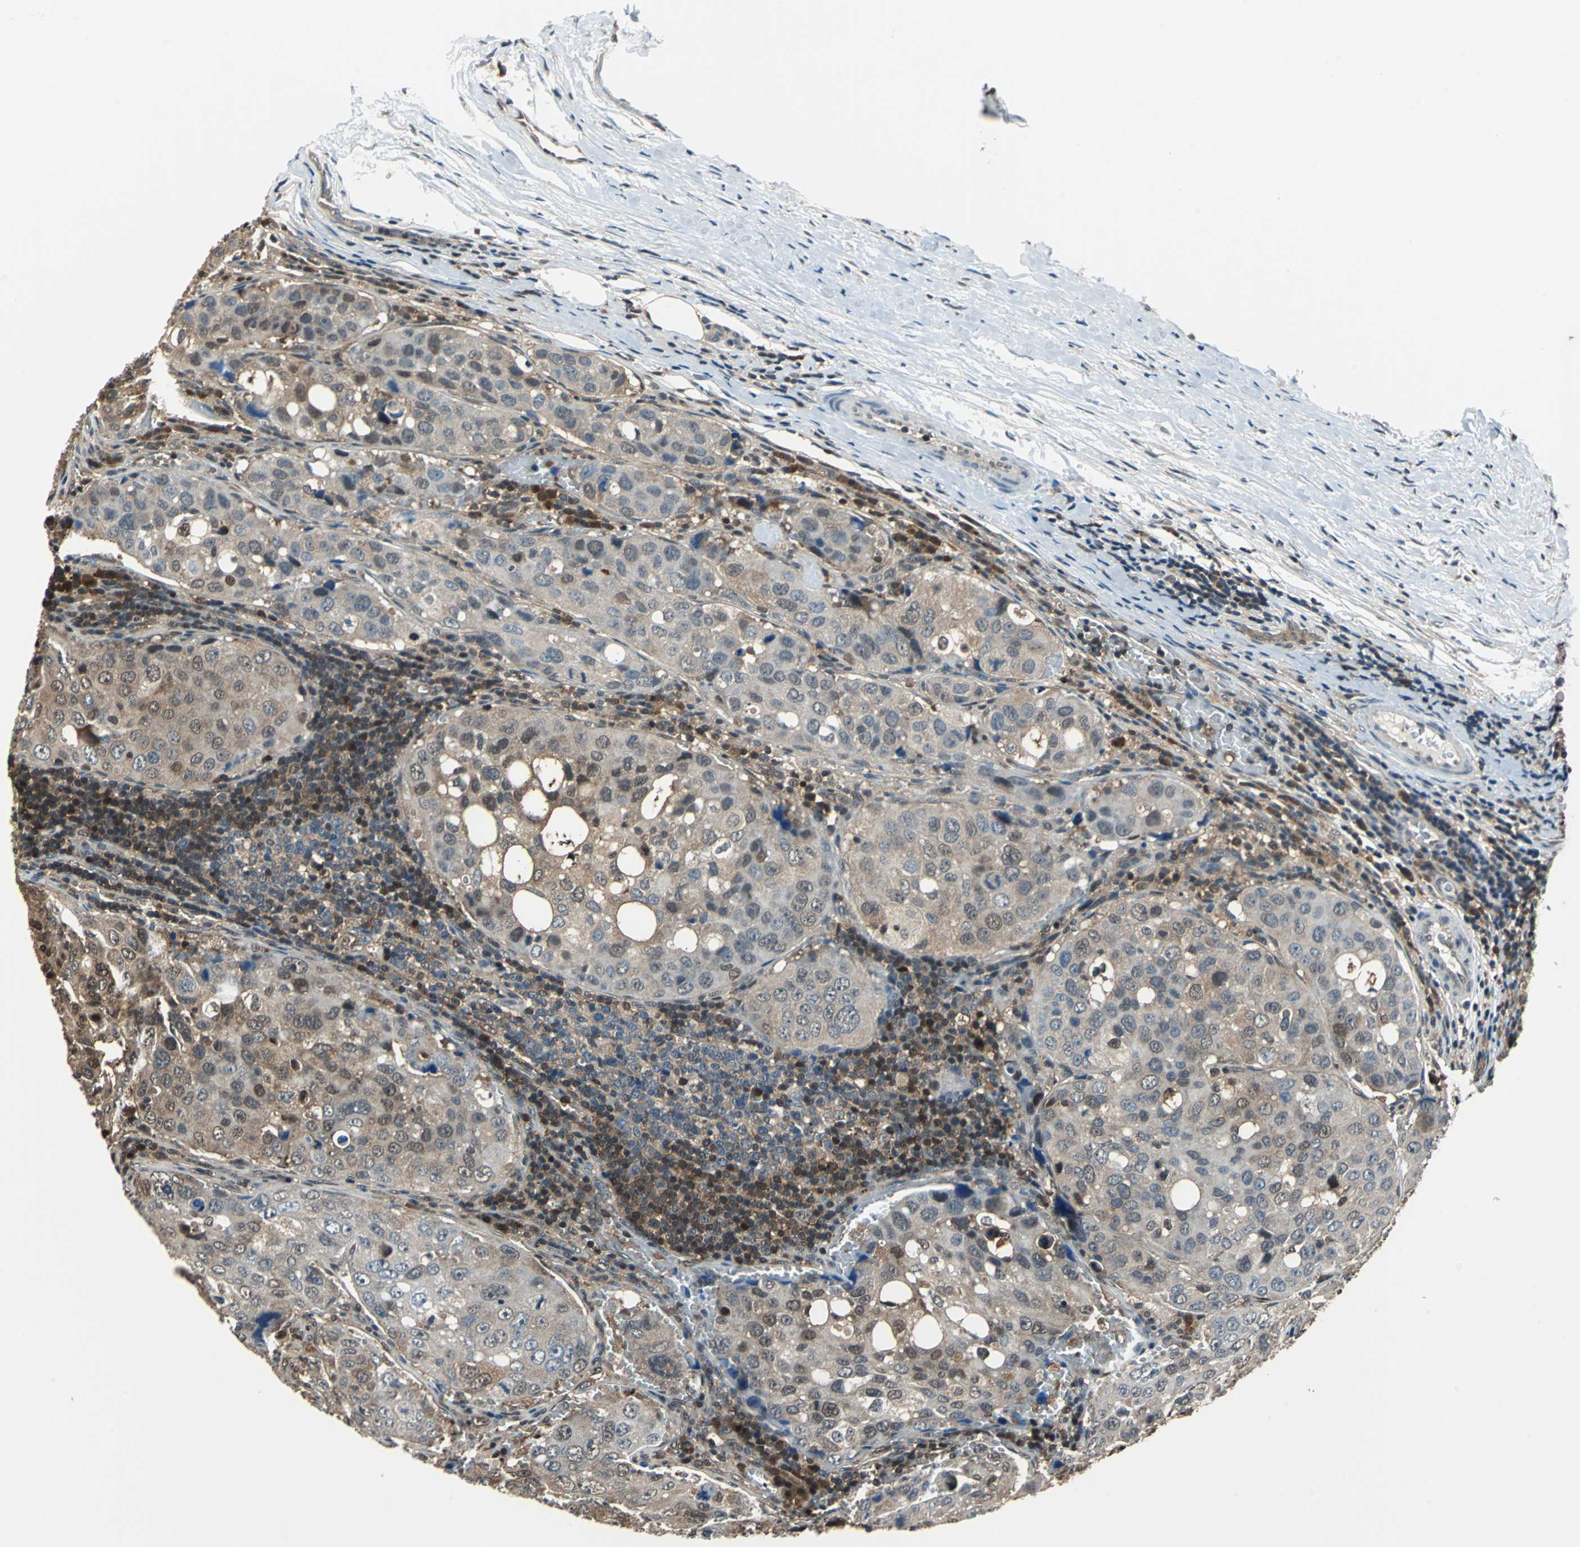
{"staining": {"intensity": "moderate", "quantity": ">75%", "location": "cytoplasmic/membranous"}, "tissue": "urothelial cancer", "cell_type": "Tumor cells", "image_type": "cancer", "snomed": [{"axis": "morphology", "description": "Urothelial carcinoma, High grade"}, {"axis": "topography", "description": "Lymph node"}, {"axis": "topography", "description": "Urinary bladder"}], "caption": "IHC image of neoplastic tissue: urothelial carcinoma (high-grade) stained using immunohistochemistry (IHC) shows medium levels of moderate protein expression localized specifically in the cytoplasmic/membranous of tumor cells, appearing as a cytoplasmic/membranous brown color.", "gene": "PSME1", "patient": {"sex": "male", "age": 51}}